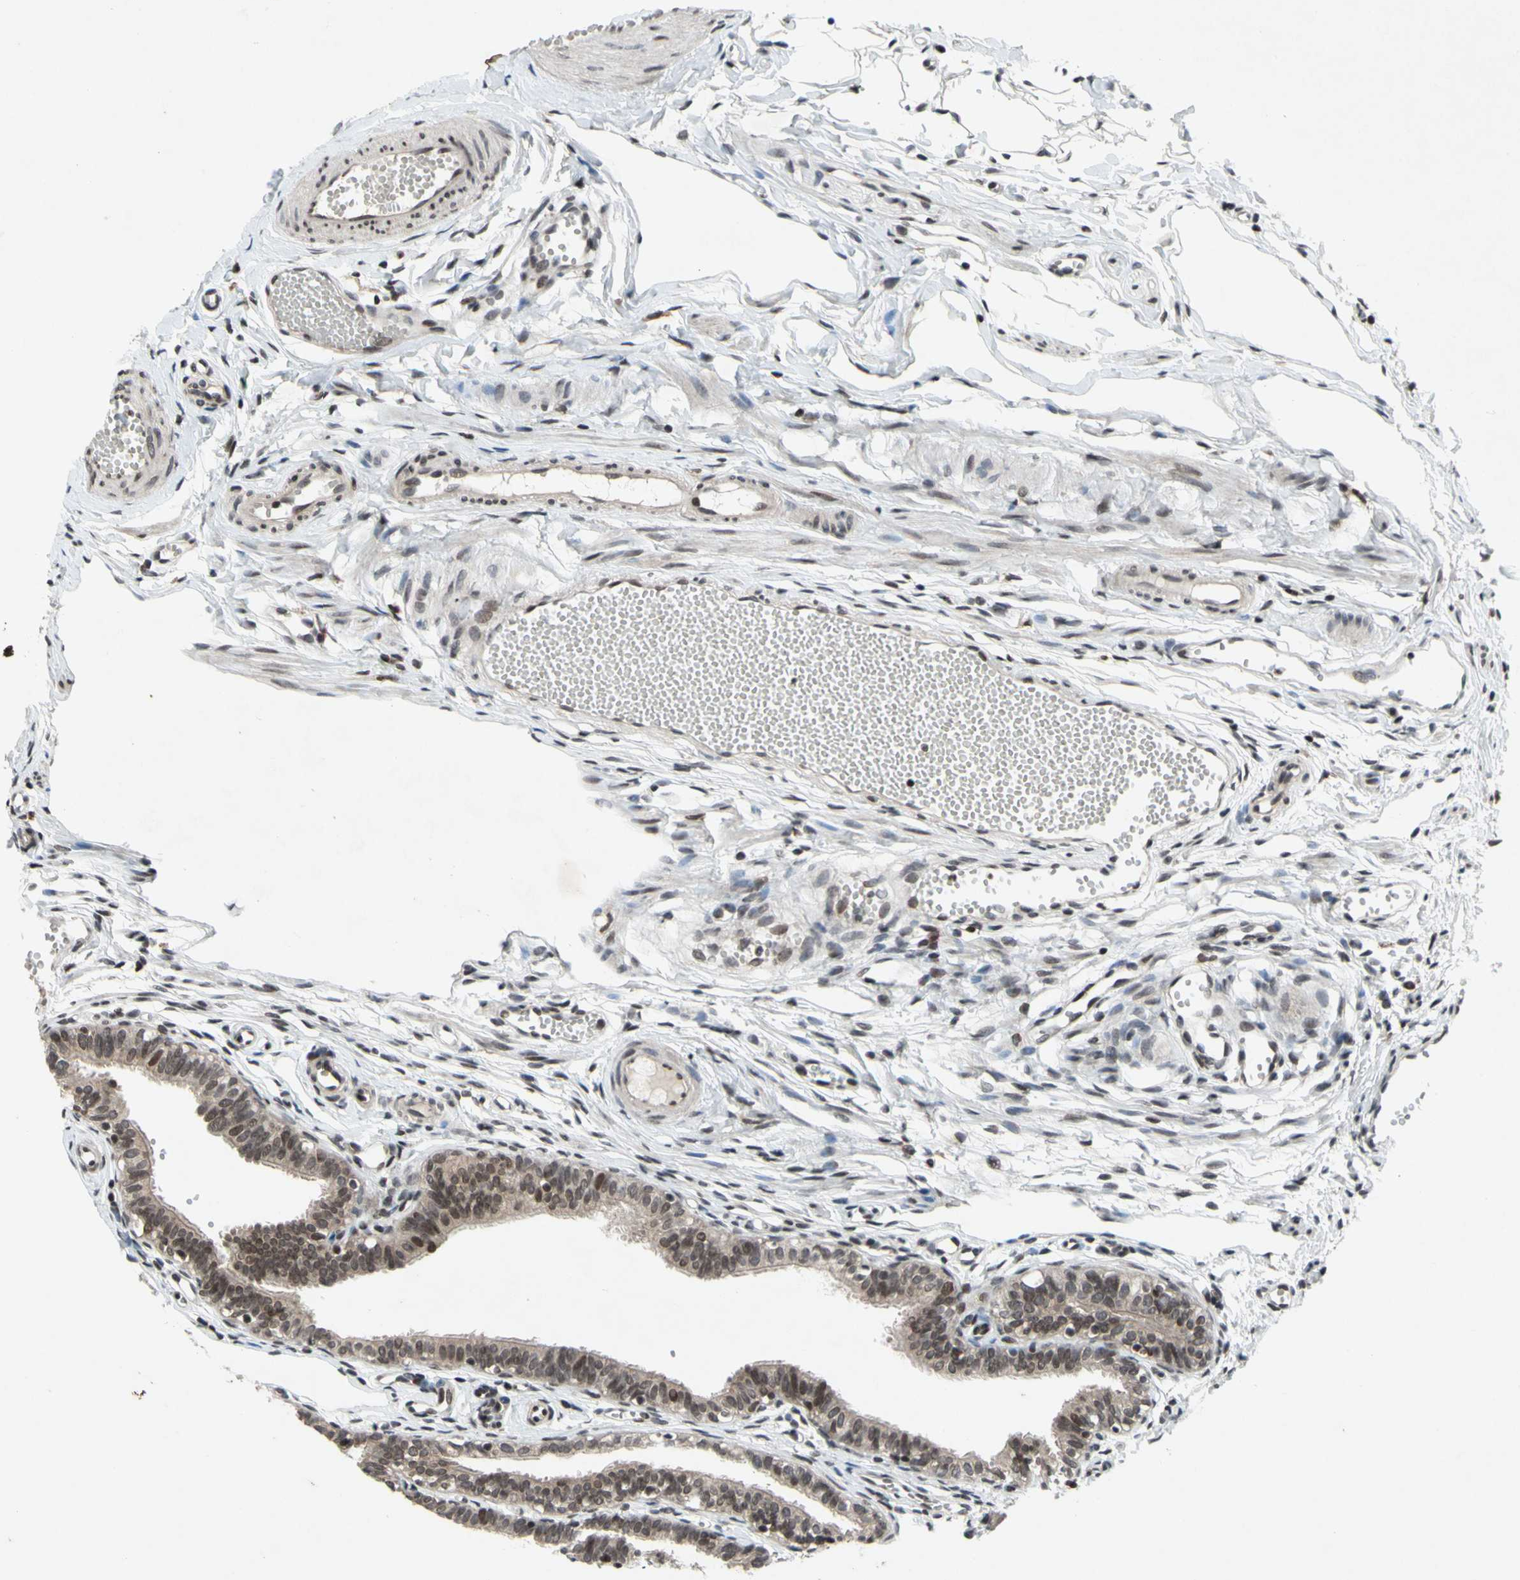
{"staining": {"intensity": "weak", "quantity": "<25%", "location": "cytoplasmic/membranous,nuclear"}, "tissue": "fallopian tube", "cell_type": "Glandular cells", "image_type": "normal", "snomed": [{"axis": "morphology", "description": "Normal tissue, NOS"}, {"axis": "topography", "description": "Fallopian tube"}, {"axis": "topography", "description": "Placenta"}], "caption": "An immunohistochemistry image of normal fallopian tube is shown. There is no staining in glandular cells of fallopian tube. The staining is performed using DAB brown chromogen with nuclei counter-stained in using hematoxylin.", "gene": "XPO1", "patient": {"sex": "female", "age": 34}}